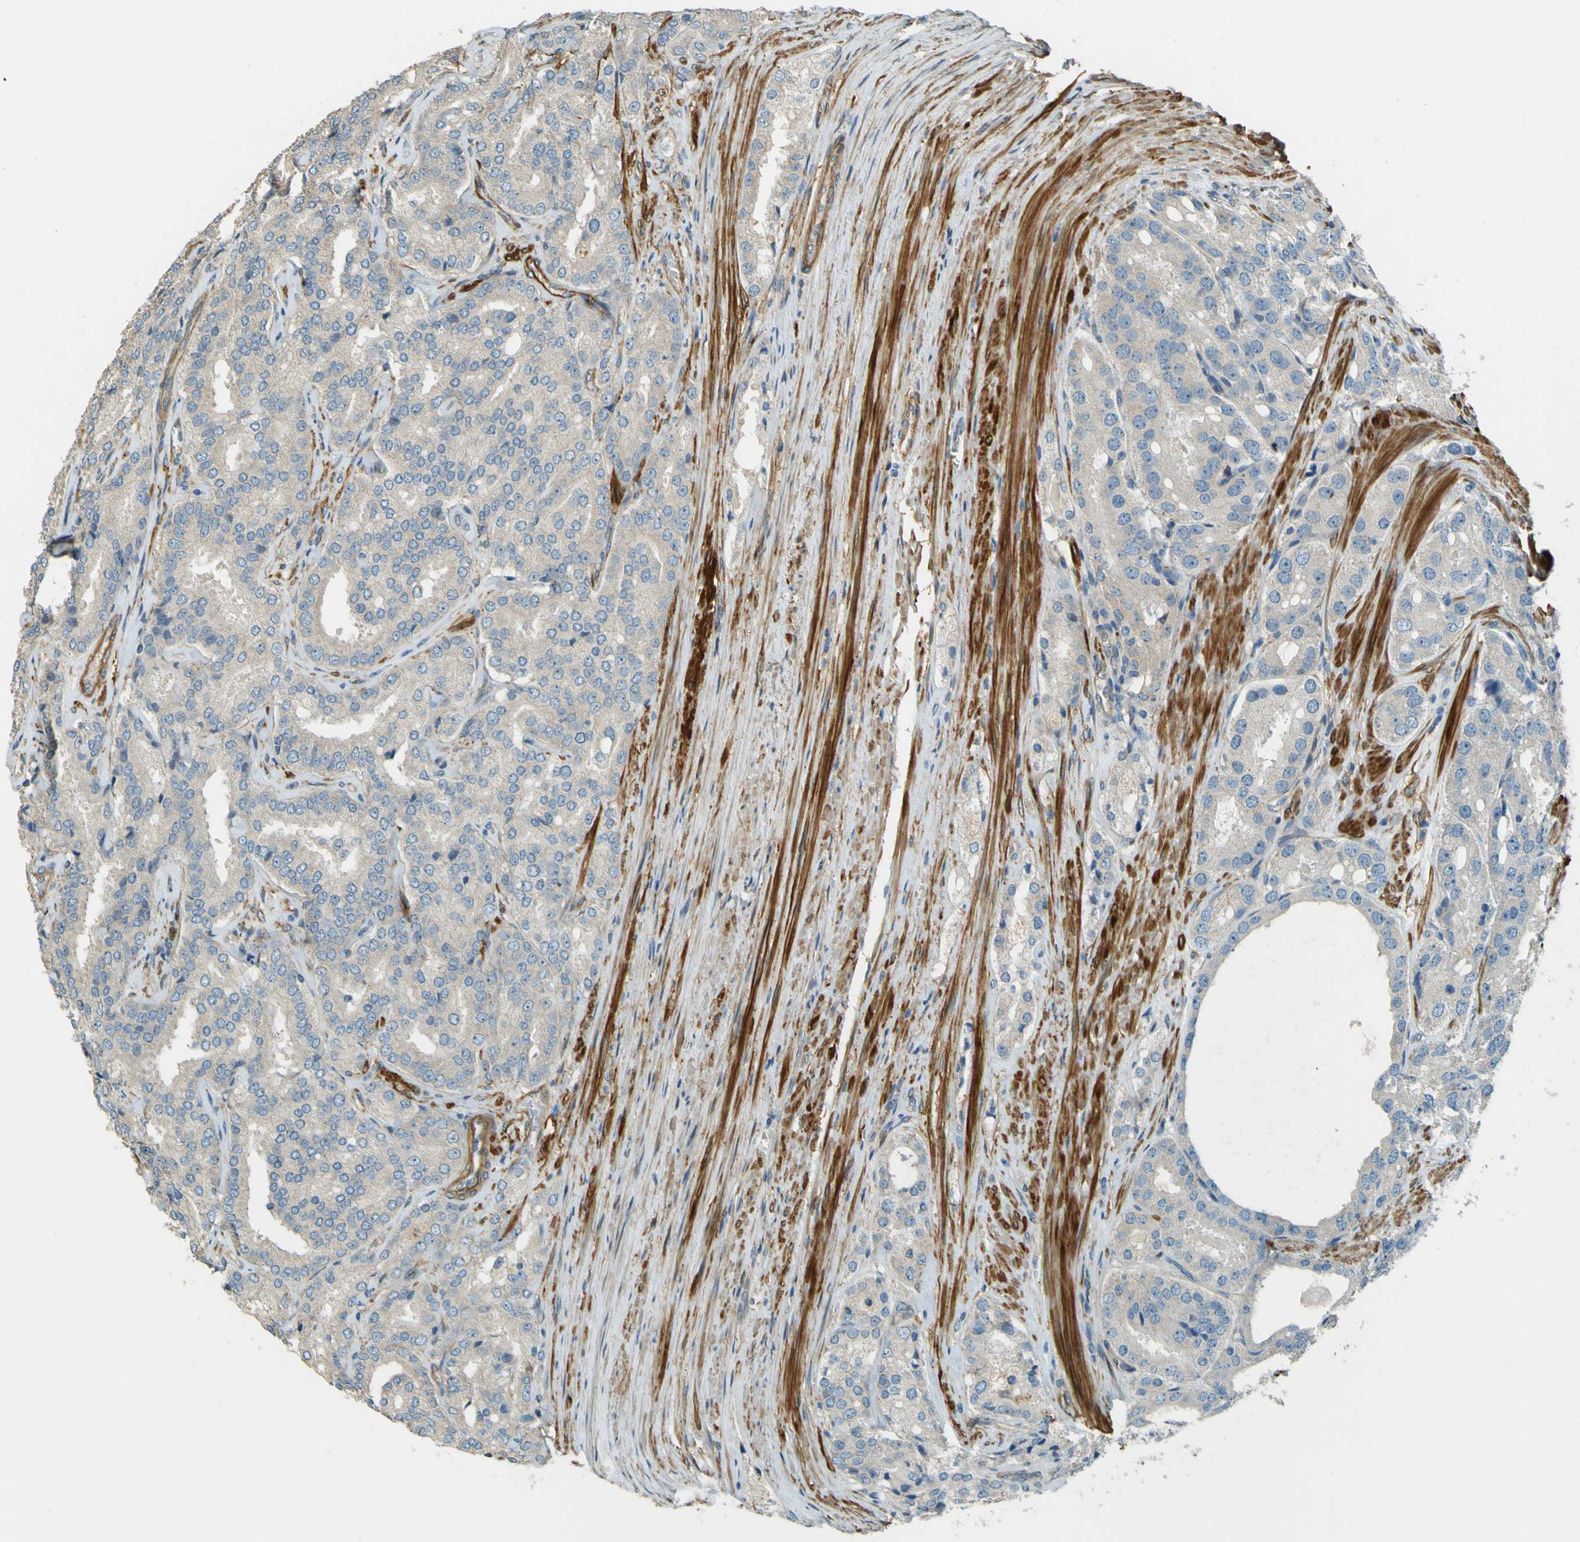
{"staining": {"intensity": "negative", "quantity": "none", "location": "none"}, "tissue": "prostate cancer", "cell_type": "Tumor cells", "image_type": "cancer", "snomed": [{"axis": "morphology", "description": "Adenocarcinoma, High grade"}, {"axis": "topography", "description": "Prostate"}], "caption": "Immunohistochemistry histopathology image of neoplastic tissue: human prostate cancer (adenocarcinoma (high-grade)) stained with DAB reveals no significant protein expression in tumor cells. The staining is performed using DAB brown chromogen with nuclei counter-stained in using hematoxylin.", "gene": "NEXN", "patient": {"sex": "male", "age": 65}}